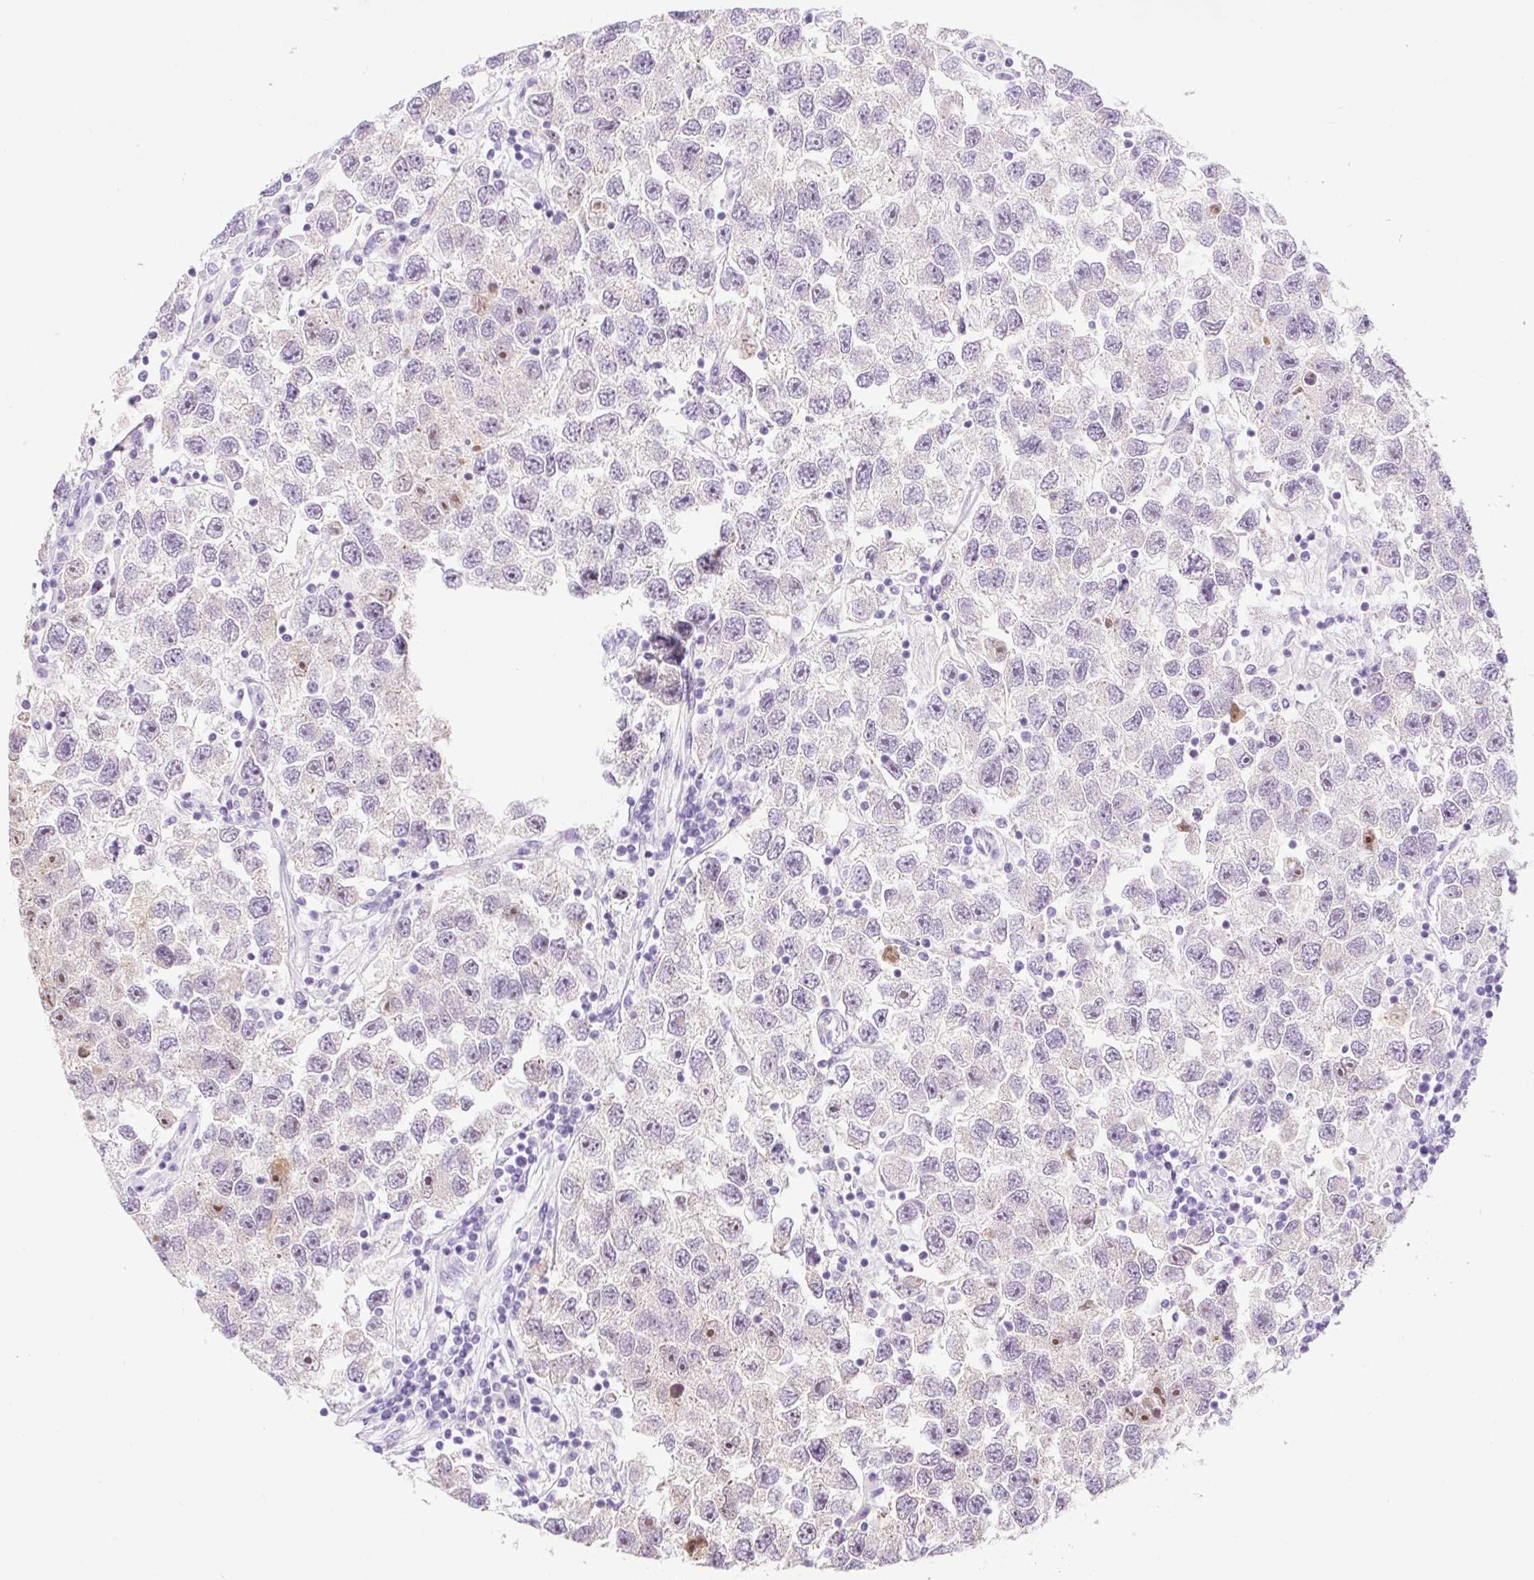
{"staining": {"intensity": "negative", "quantity": "none", "location": "none"}, "tissue": "testis cancer", "cell_type": "Tumor cells", "image_type": "cancer", "snomed": [{"axis": "morphology", "description": "Seminoma, NOS"}, {"axis": "topography", "description": "Testis"}], "caption": "DAB (3,3'-diaminobenzidine) immunohistochemical staining of testis cancer (seminoma) displays no significant positivity in tumor cells. (DAB IHC with hematoxylin counter stain).", "gene": "ZNF121", "patient": {"sex": "male", "age": 26}}